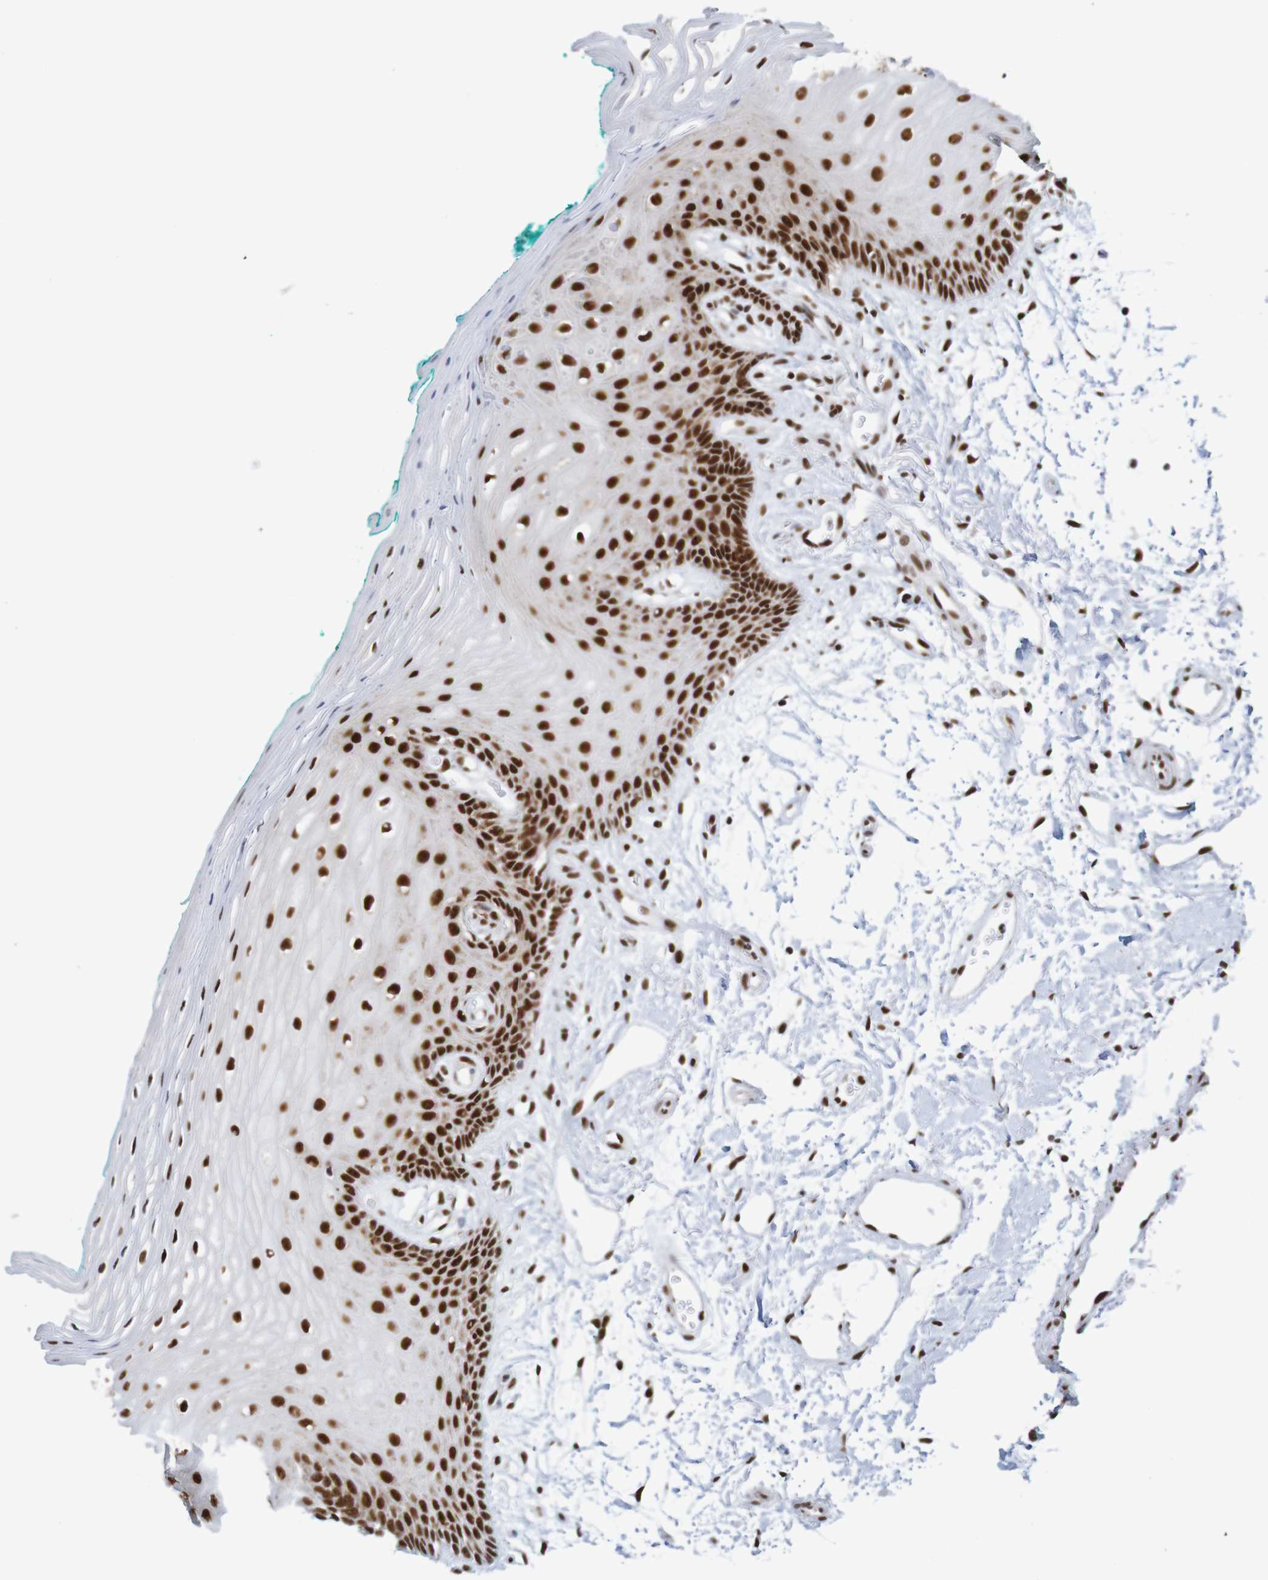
{"staining": {"intensity": "strong", "quantity": ">75%", "location": "nuclear"}, "tissue": "oral mucosa", "cell_type": "Squamous epithelial cells", "image_type": "normal", "snomed": [{"axis": "morphology", "description": "Normal tissue, NOS"}, {"axis": "topography", "description": "Skeletal muscle"}, {"axis": "topography", "description": "Oral tissue"}, {"axis": "topography", "description": "Peripheral nerve tissue"}], "caption": "Strong nuclear staining for a protein is seen in approximately >75% of squamous epithelial cells of unremarkable oral mucosa using IHC.", "gene": "THRAP3", "patient": {"sex": "female", "age": 84}}